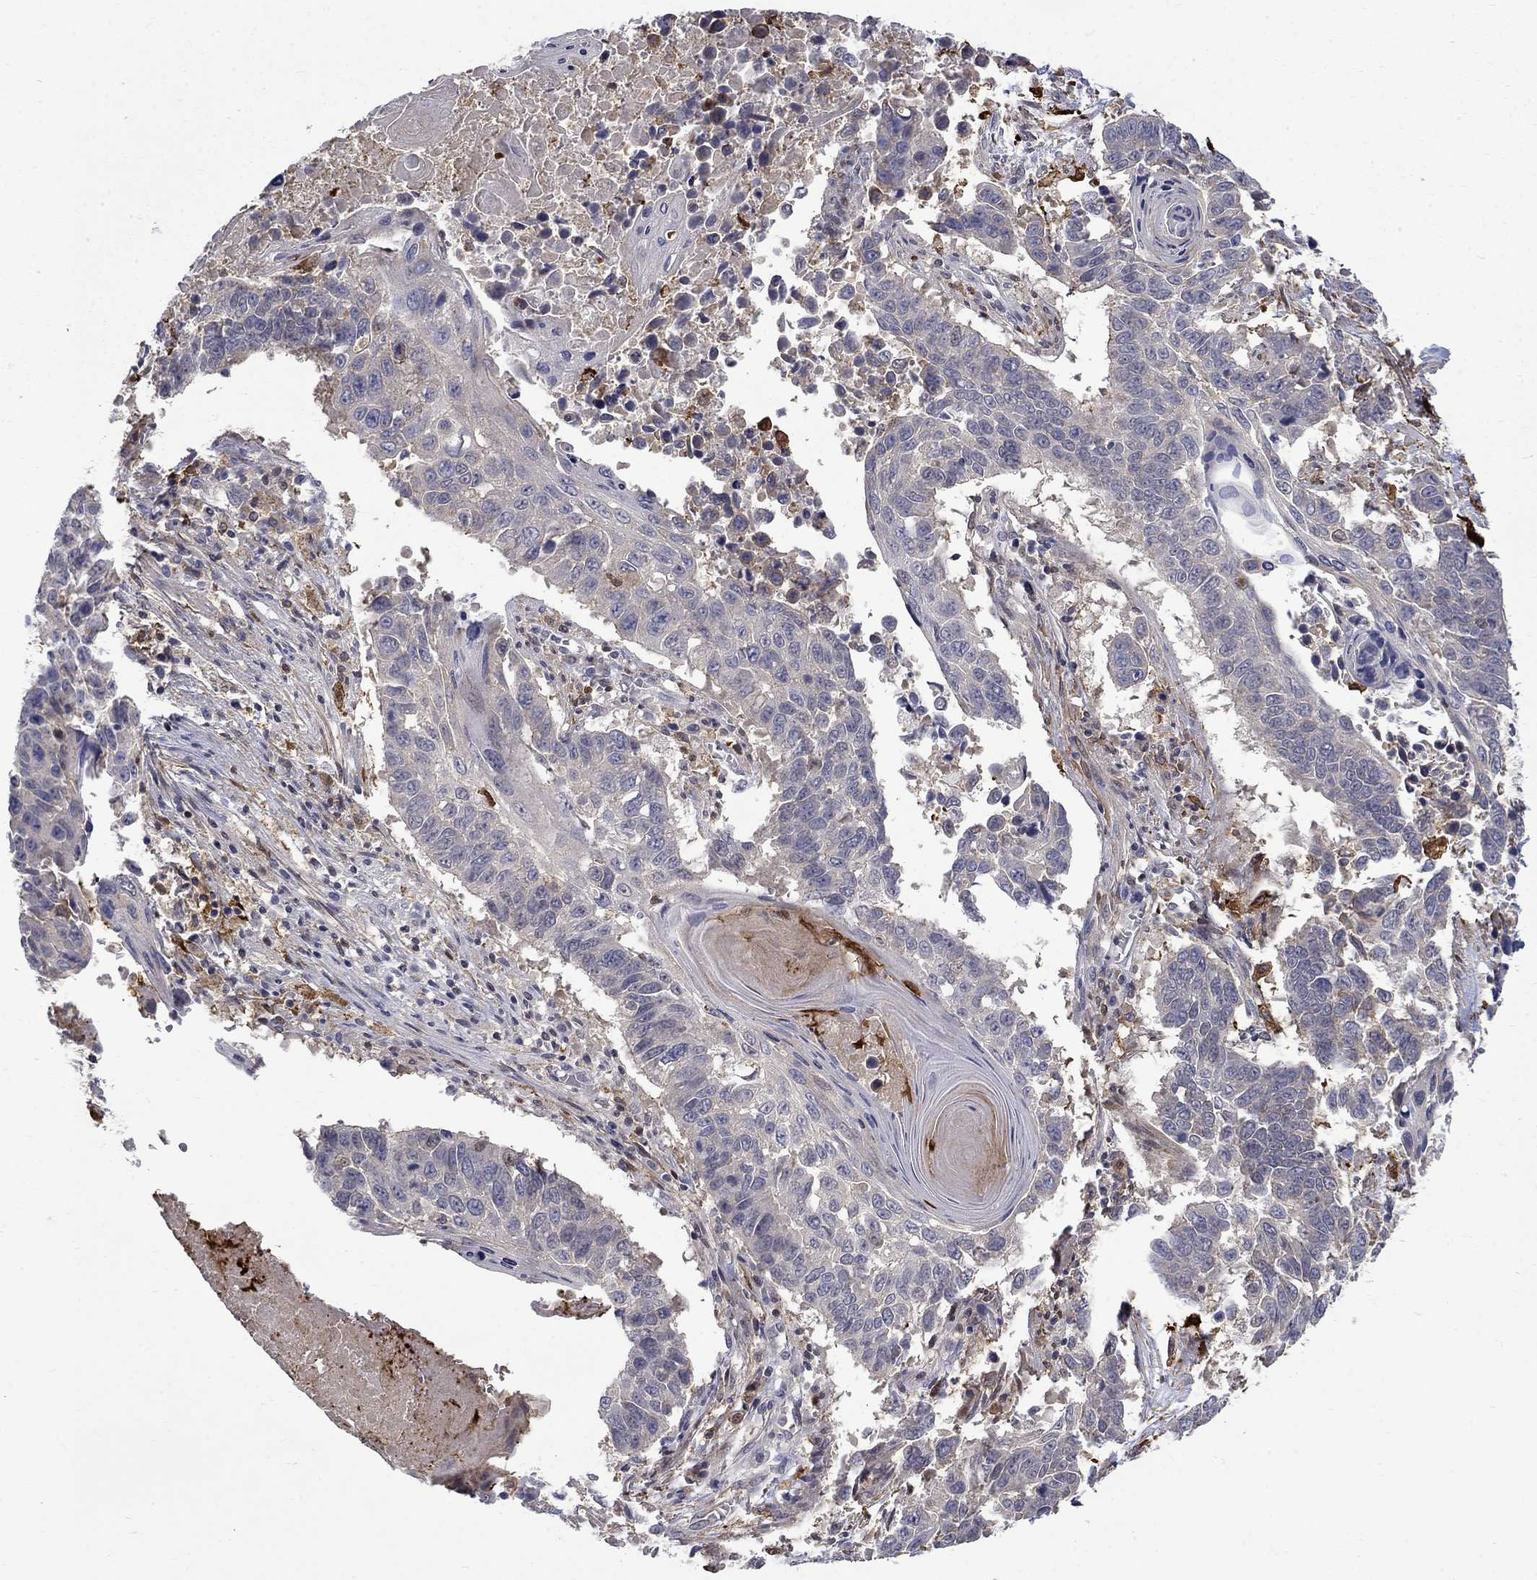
{"staining": {"intensity": "weak", "quantity": "25%-75%", "location": "cytoplasmic/membranous"}, "tissue": "lung cancer", "cell_type": "Tumor cells", "image_type": "cancer", "snomed": [{"axis": "morphology", "description": "Squamous cell carcinoma, NOS"}, {"axis": "topography", "description": "Lung"}], "caption": "High-power microscopy captured an immunohistochemistry image of lung cancer (squamous cell carcinoma), revealing weak cytoplasmic/membranous expression in about 25%-75% of tumor cells. (brown staining indicates protein expression, while blue staining denotes nuclei).", "gene": "PCBP3", "patient": {"sex": "male", "age": 73}}